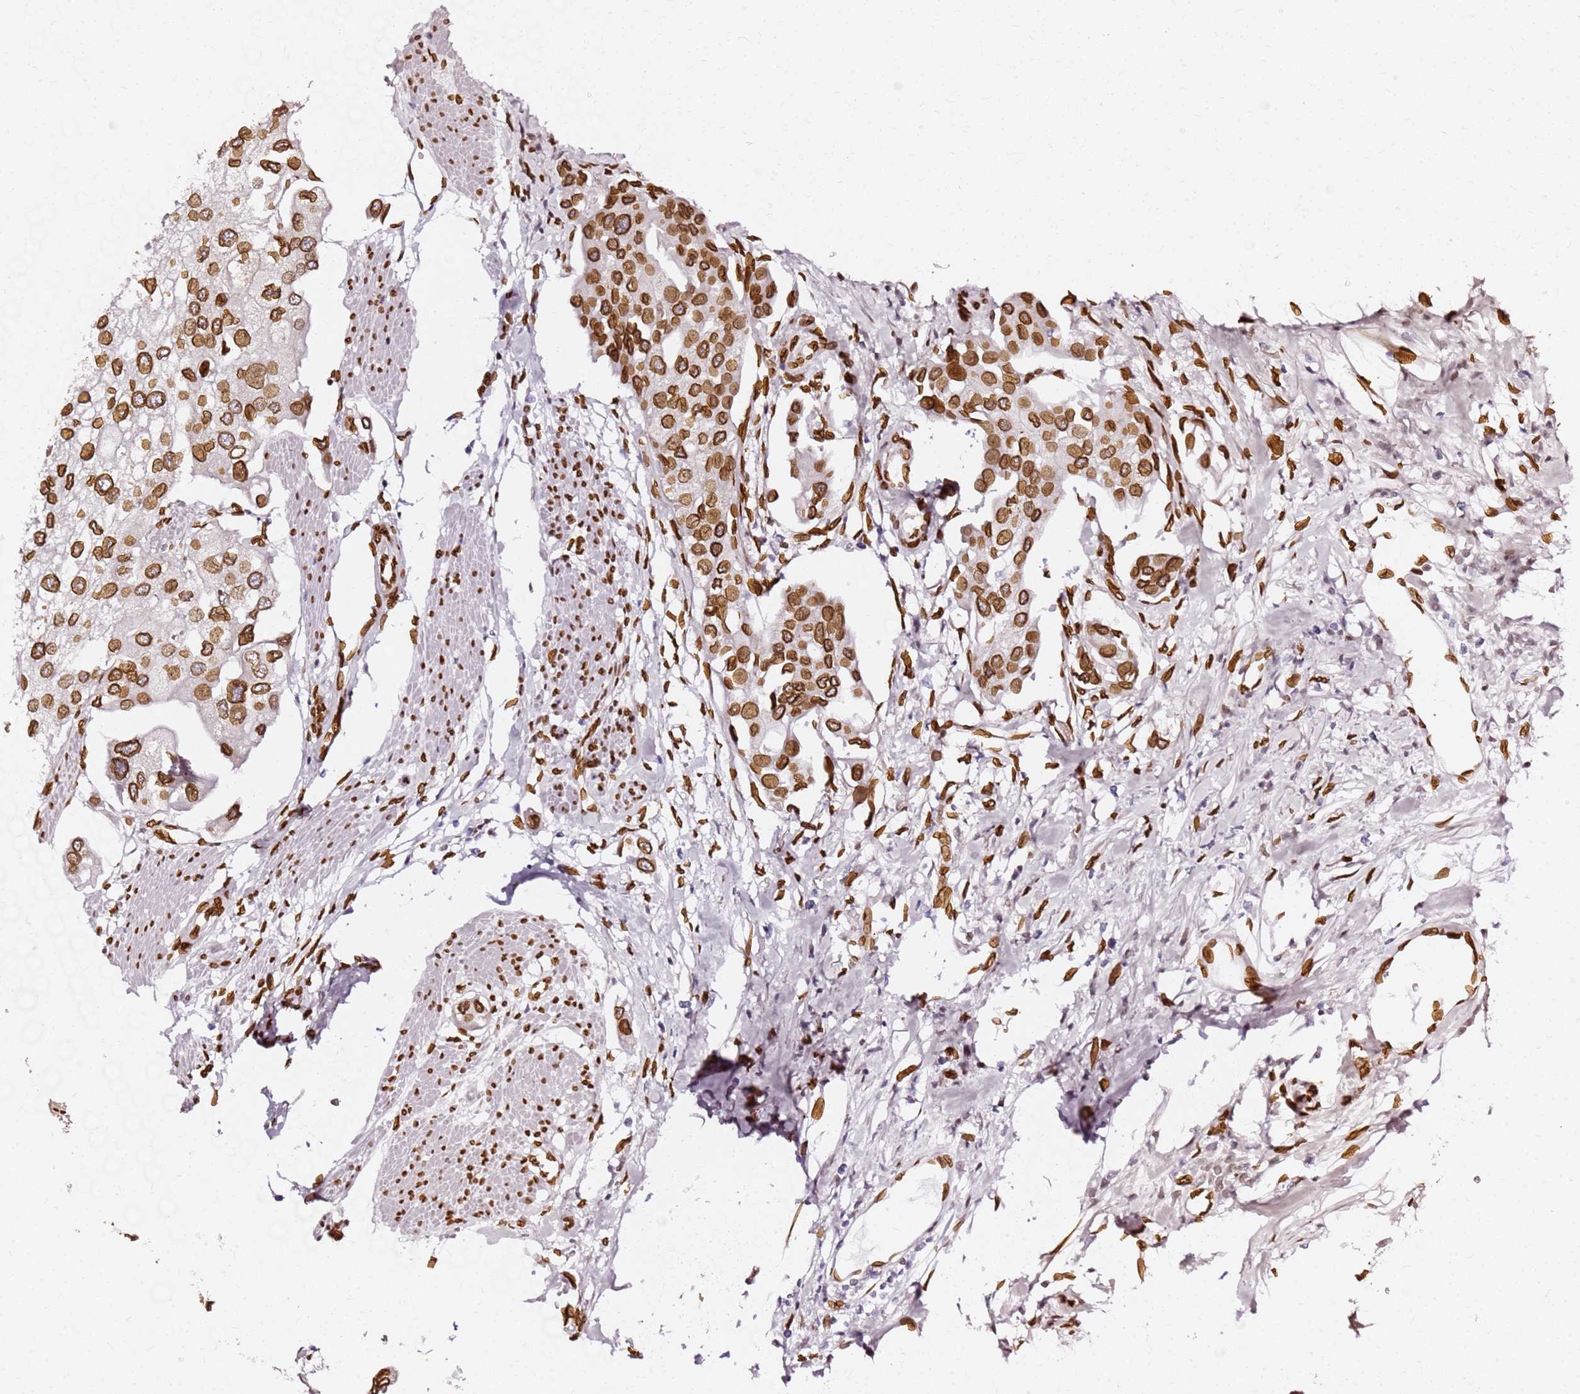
{"staining": {"intensity": "strong", "quantity": ">75%", "location": "cytoplasmic/membranous,nuclear"}, "tissue": "urothelial cancer", "cell_type": "Tumor cells", "image_type": "cancer", "snomed": [{"axis": "morphology", "description": "Urothelial carcinoma, High grade"}, {"axis": "topography", "description": "Urinary bladder"}], "caption": "This image demonstrates high-grade urothelial carcinoma stained with immunohistochemistry (IHC) to label a protein in brown. The cytoplasmic/membranous and nuclear of tumor cells show strong positivity for the protein. Nuclei are counter-stained blue.", "gene": "C6orf141", "patient": {"sex": "male", "age": 64}}